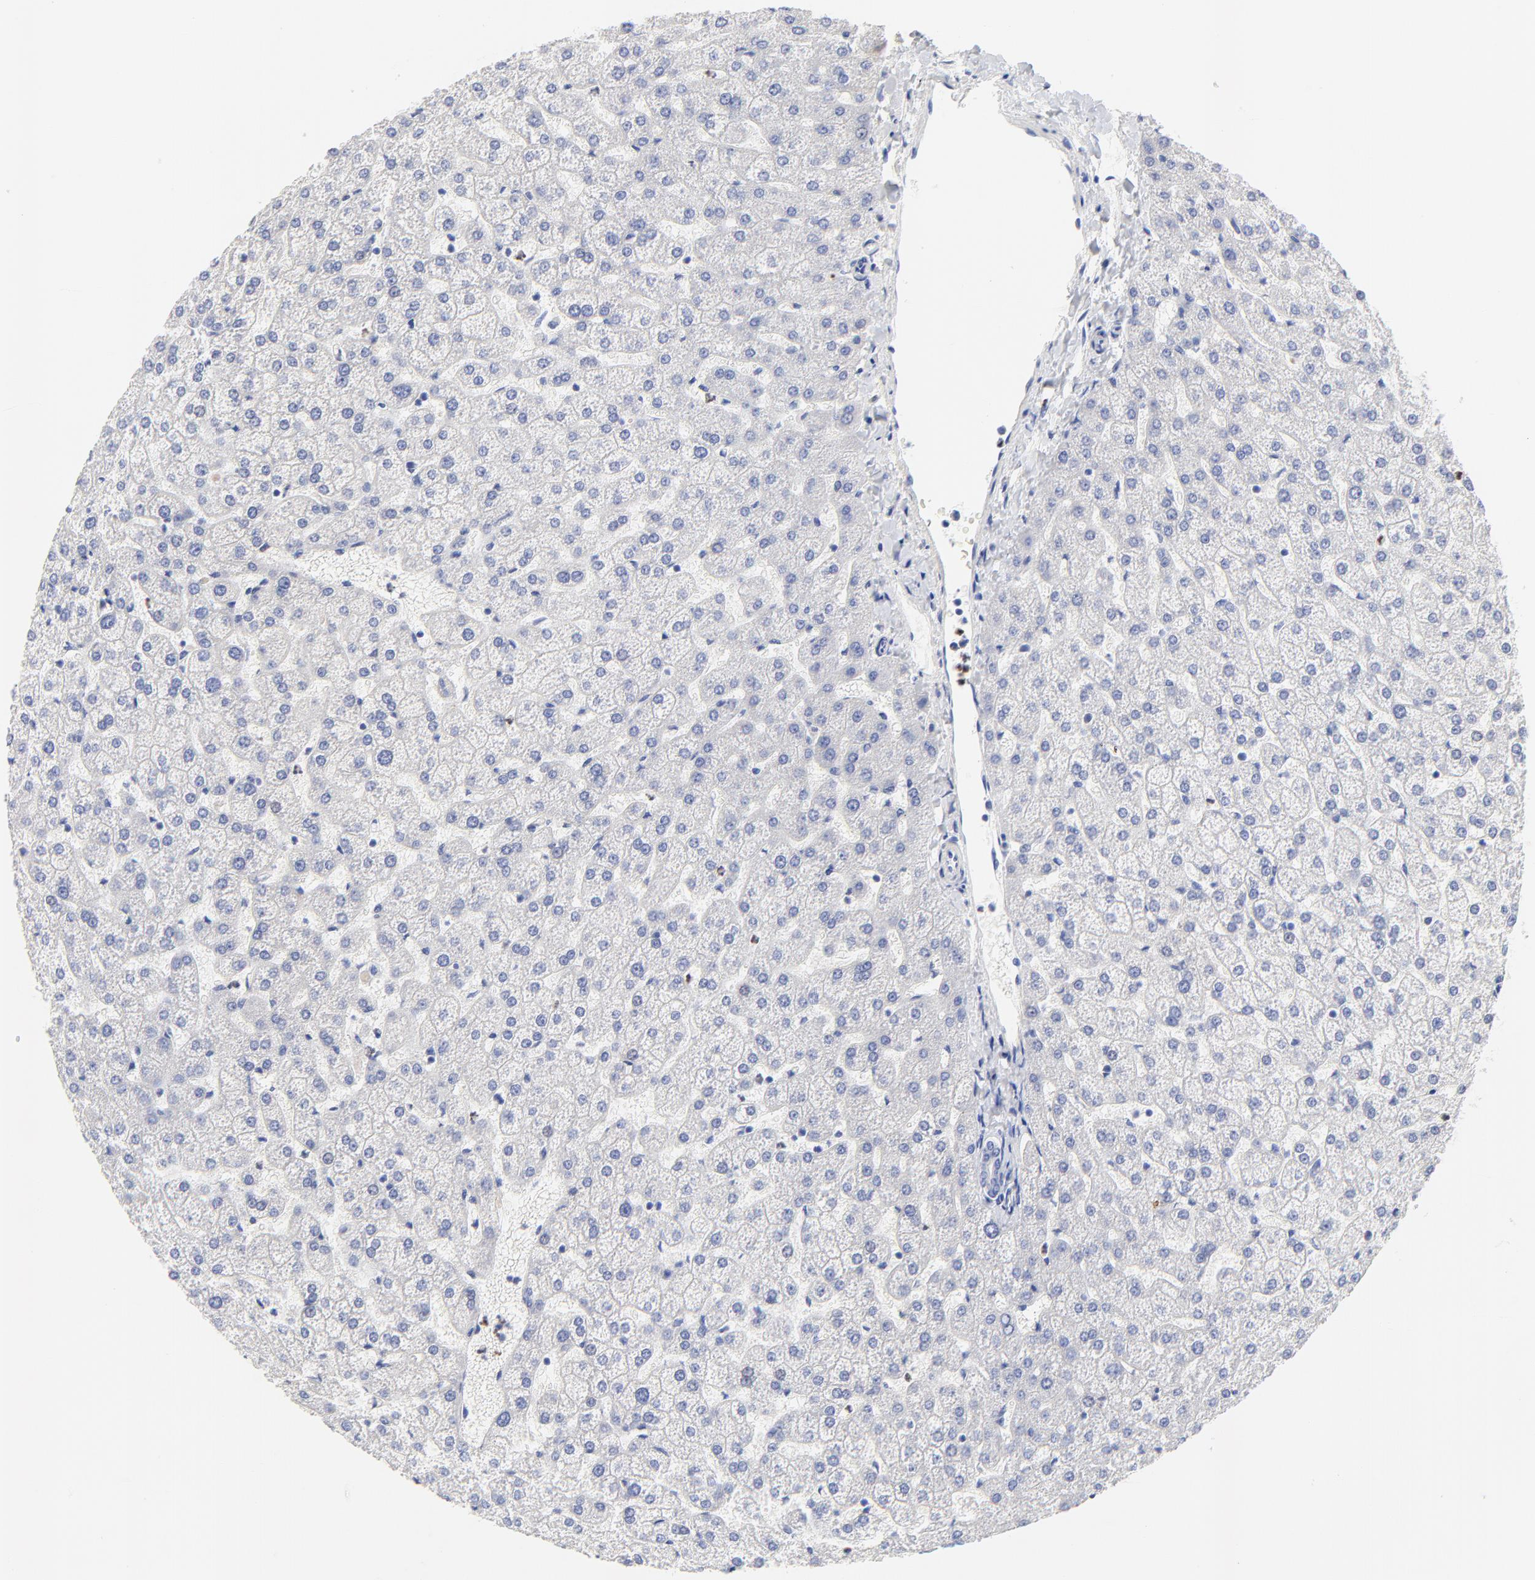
{"staining": {"intensity": "negative", "quantity": "none", "location": "none"}, "tissue": "liver", "cell_type": "Cholangiocytes", "image_type": "normal", "snomed": [{"axis": "morphology", "description": "Normal tissue, NOS"}, {"axis": "topography", "description": "Liver"}], "caption": "Immunohistochemistry (IHC) image of benign liver stained for a protein (brown), which reveals no expression in cholangiocytes.", "gene": "FBXO10", "patient": {"sex": "female", "age": 32}}